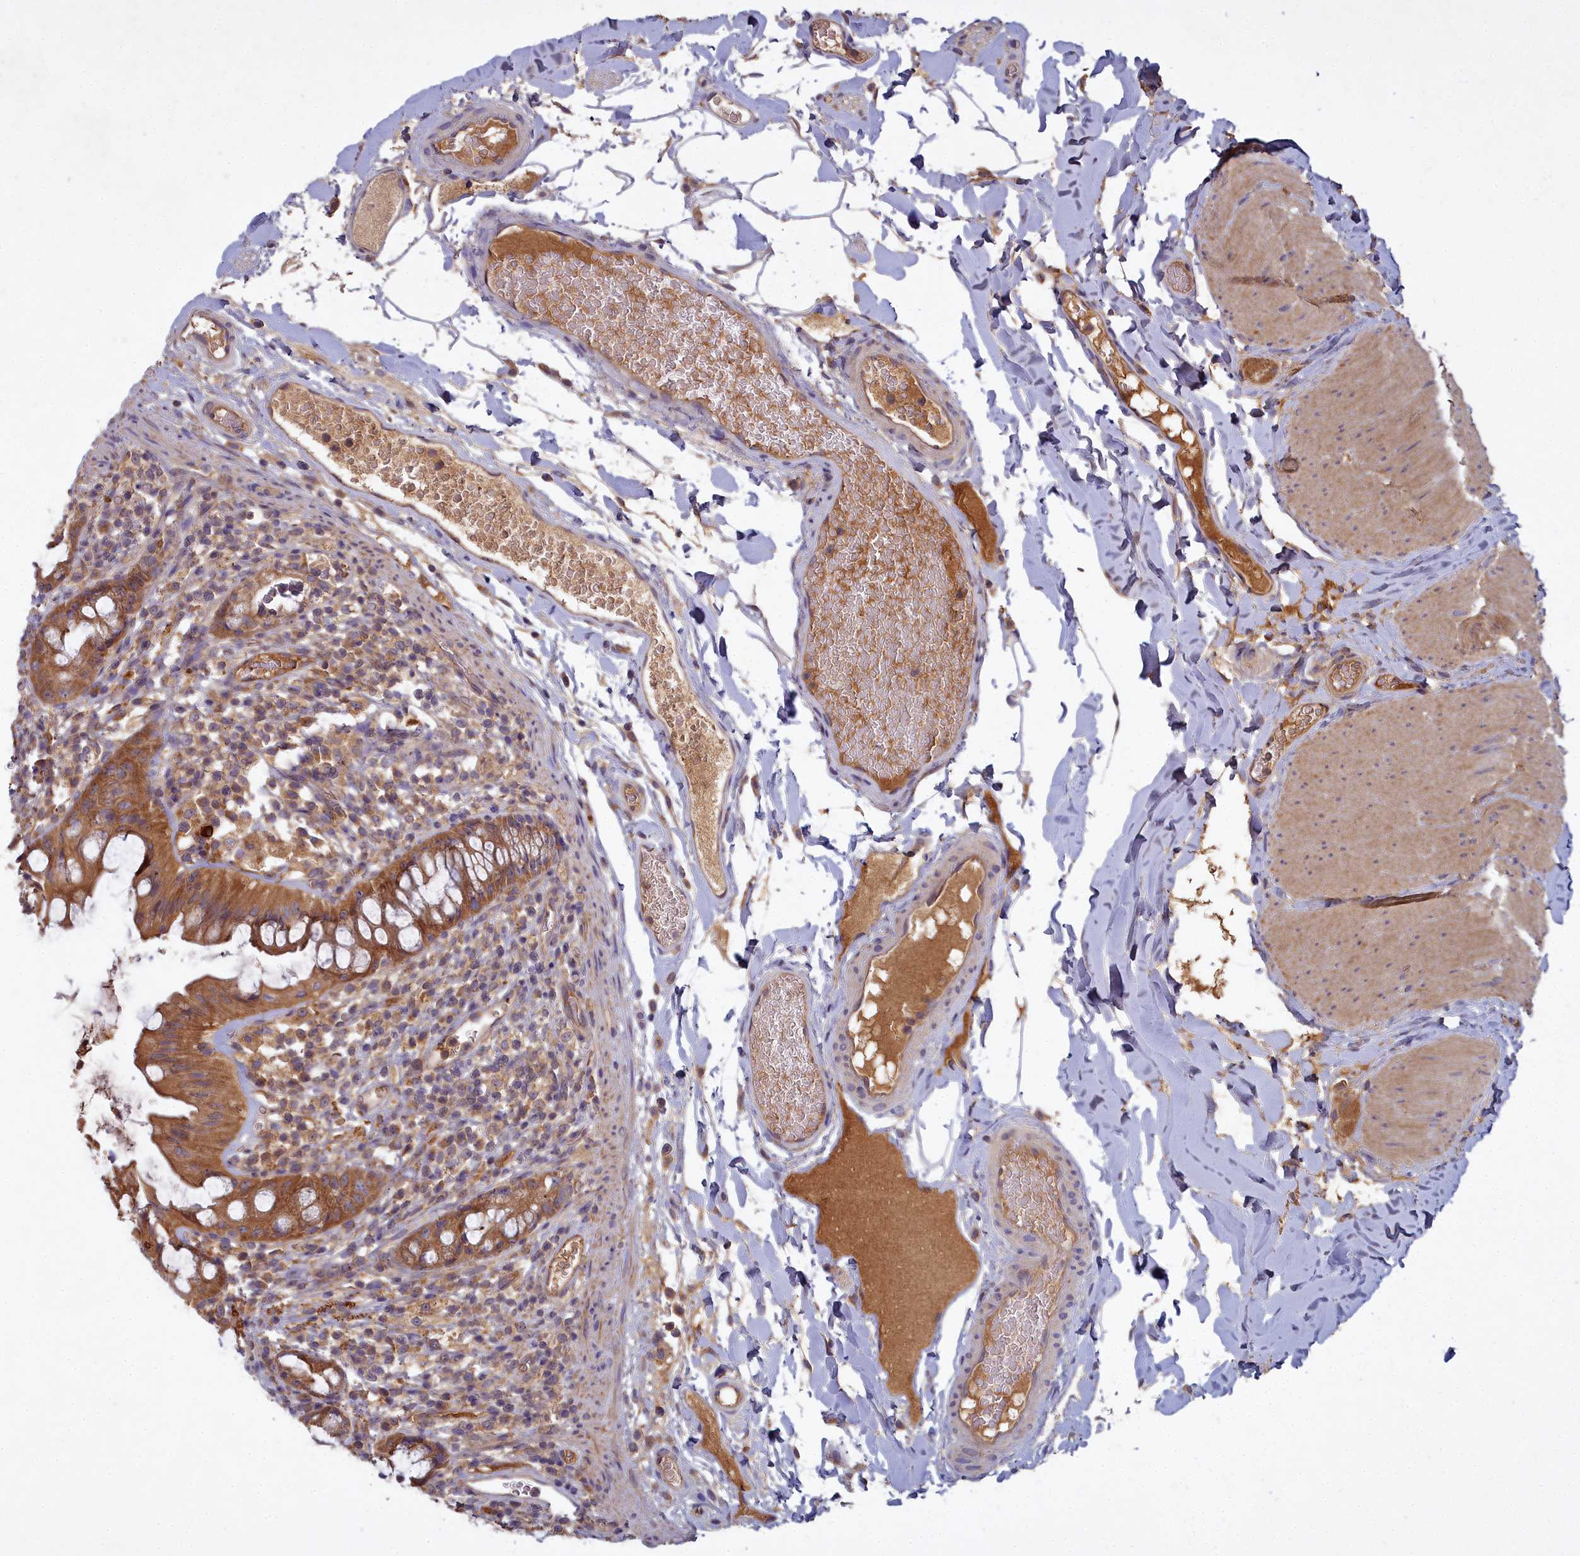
{"staining": {"intensity": "moderate", "quantity": ">75%", "location": "cytoplasmic/membranous"}, "tissue": "rectum", "cell_type": "Glandular cells", "image_type": "normal", "snomed": [{"axis": "morphology", "description": "Normal tissue, NOS"}, {"axis": "topography", "description": "Rectum"}], "caption": "Immunohistochemical staining of unremarkable human rectum reveals medium levels of moderate cytoplasmic/membranous expression in about >75% of glandular cells. The staining was performed using DAB to visualize the protein expression in brown, while the nuclei were stained in blue with hematoxylin (Magnification: 20x).", "gene": "CCDC167", "patient": {"sex": "female", "age": 57}}